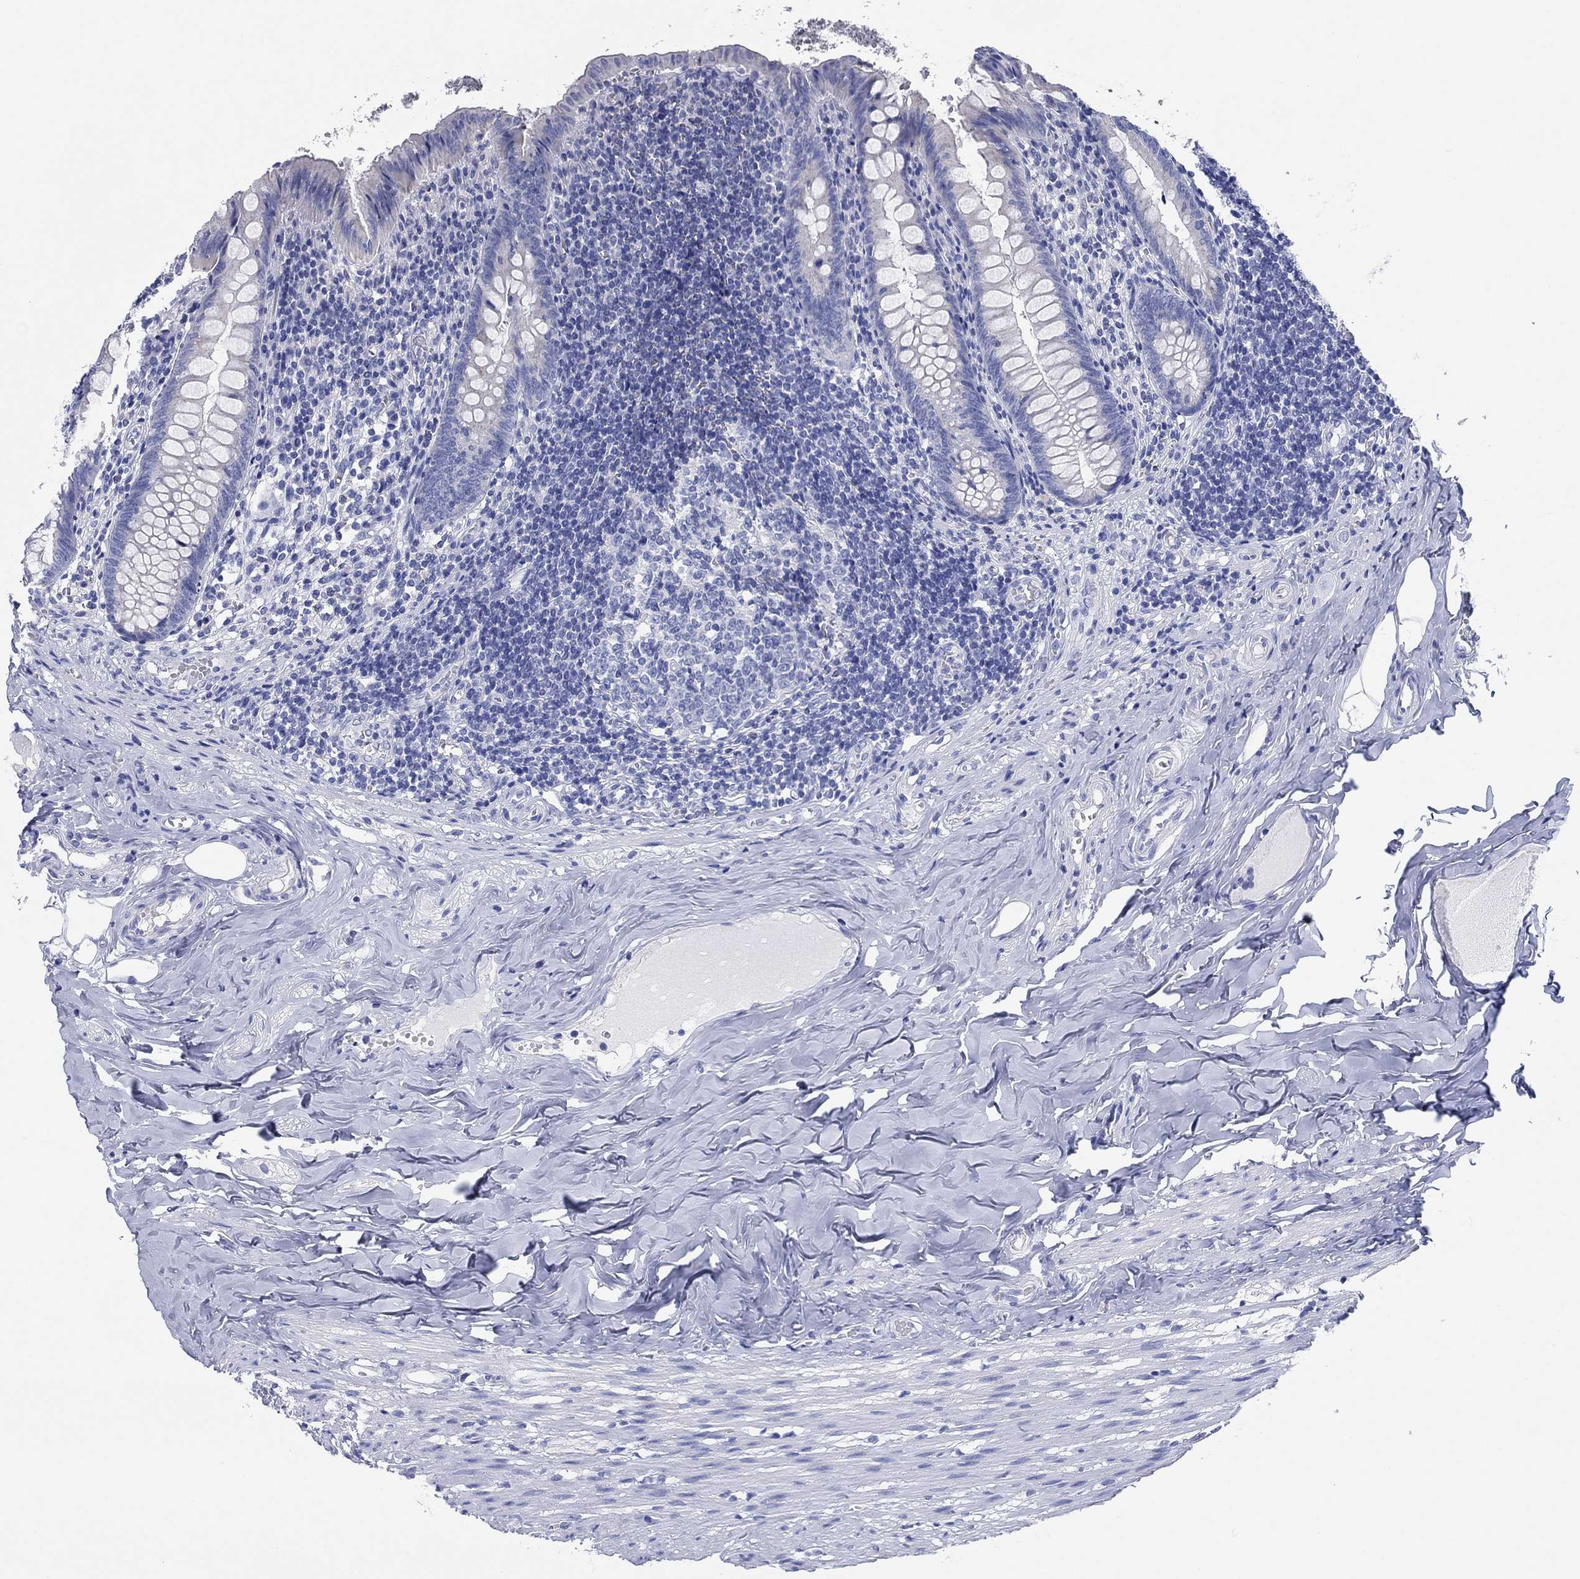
{"staining": {"intensity": "negative", "quantity": "none", "location": "none"}, "tissue": "appendix", "cell_type": "Glandular cells", "image_type": "normal", "snomed": [{"axis": "morphology", "description": "Normal tissue, NOS"}, {"axis": "topography", "description": "Appendix"}], "caption": "Photomicrograph shows no significant protein positivity in glandular cells of benign appendix. The staining is performed using DAB brown chromogen with nuclei counter-stained in using hematoxylin.", "gene": "HCRT", "patient": {"sex": "female", "age": 23}}